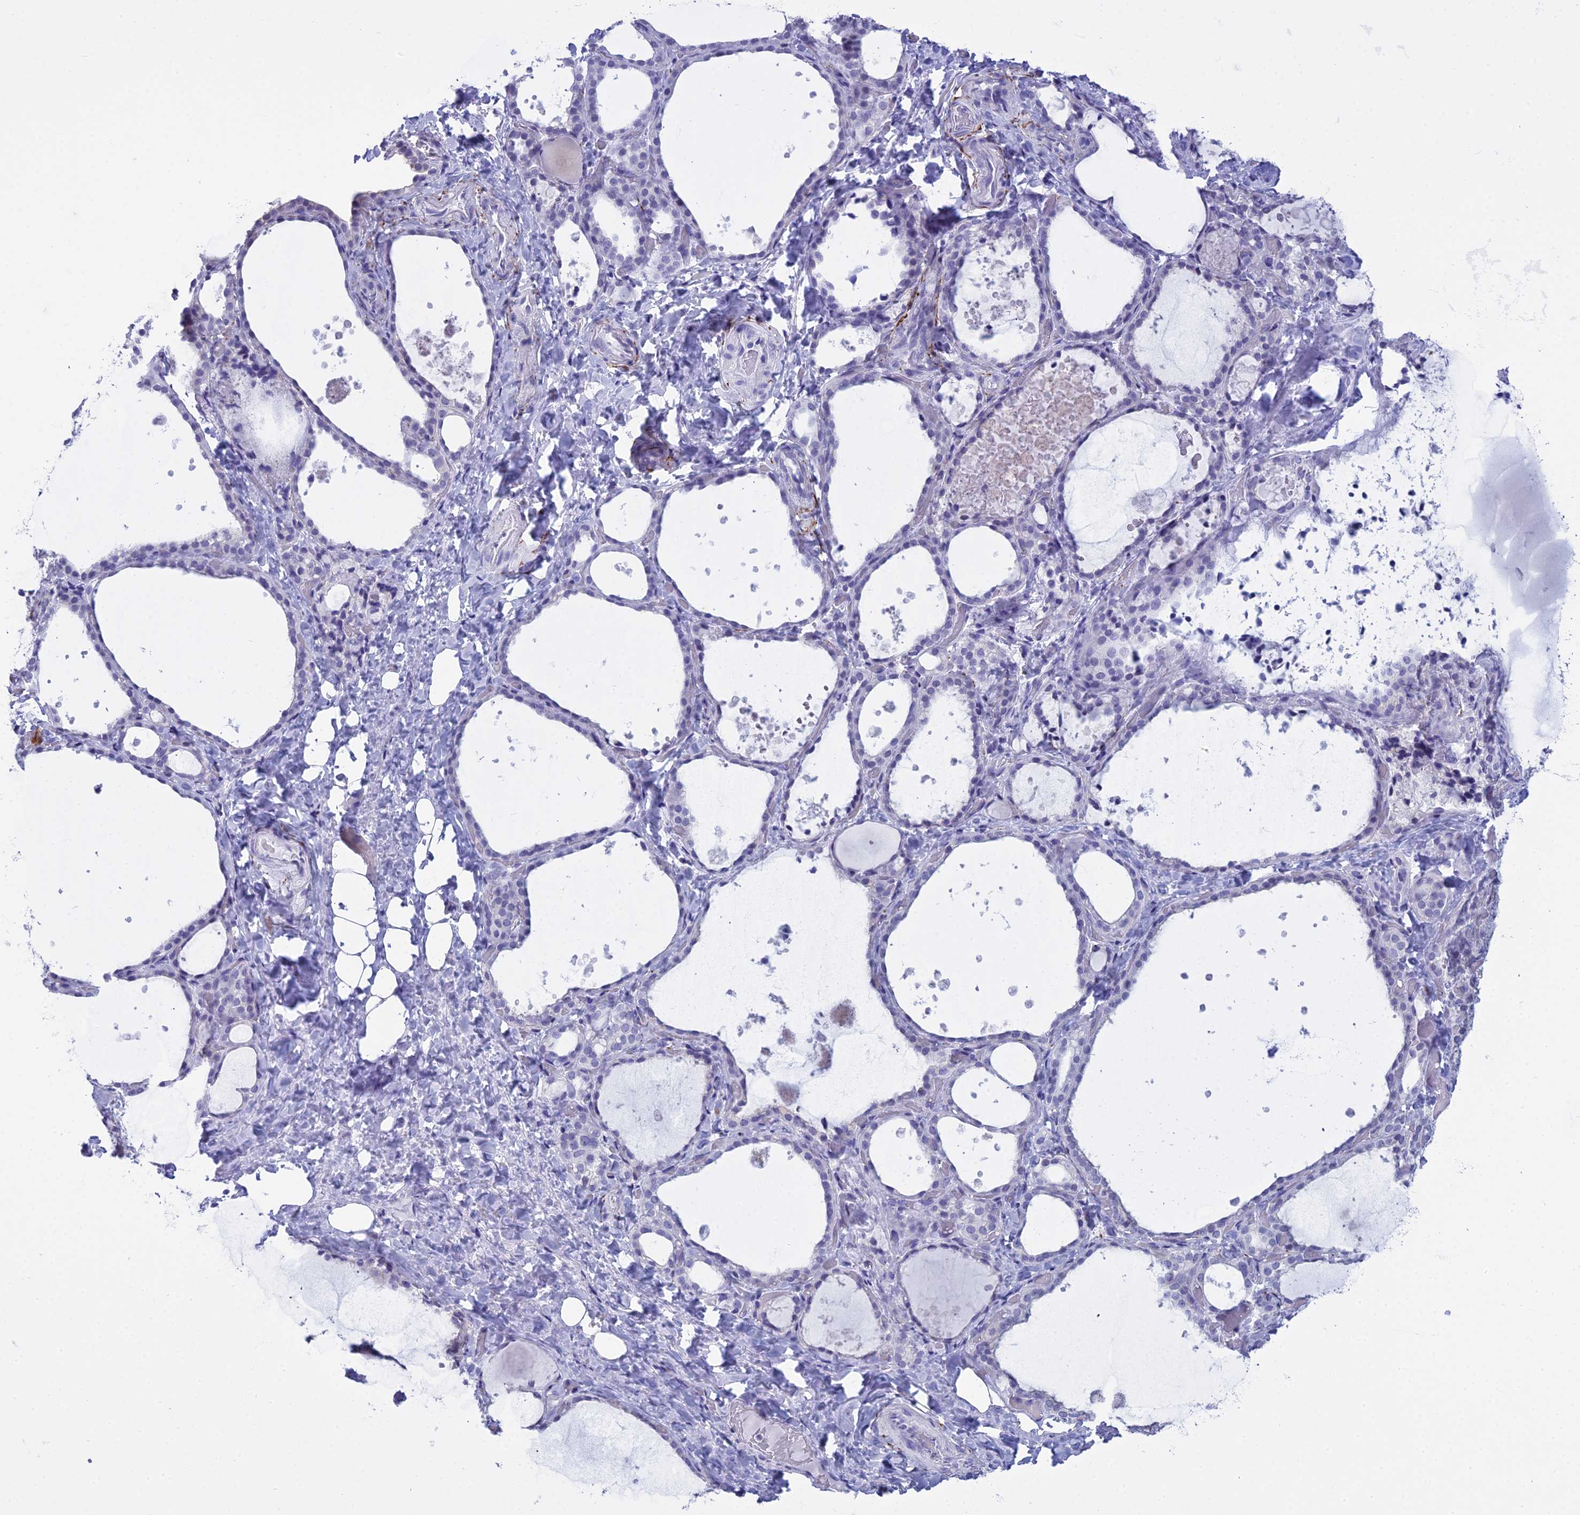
{"staining": {"intensity": "negative", "quantity": "none", "location": "none"}, "tissue": "thyroid gland", "cell_type": "Glandular cells", "image_type": "normal", "snomed": [{"axis": "morphology", "description": "Normal tissue, NOS"}, {"axis": "topography", "description": "Thyroid gland"}], "caption": "Immunohistochemical staining of unremarkable human thyroid gland exhibits no significant positivity in glandular cells.", "gene": "MAP6", "patient": {"sex": "female", "age": 44}}